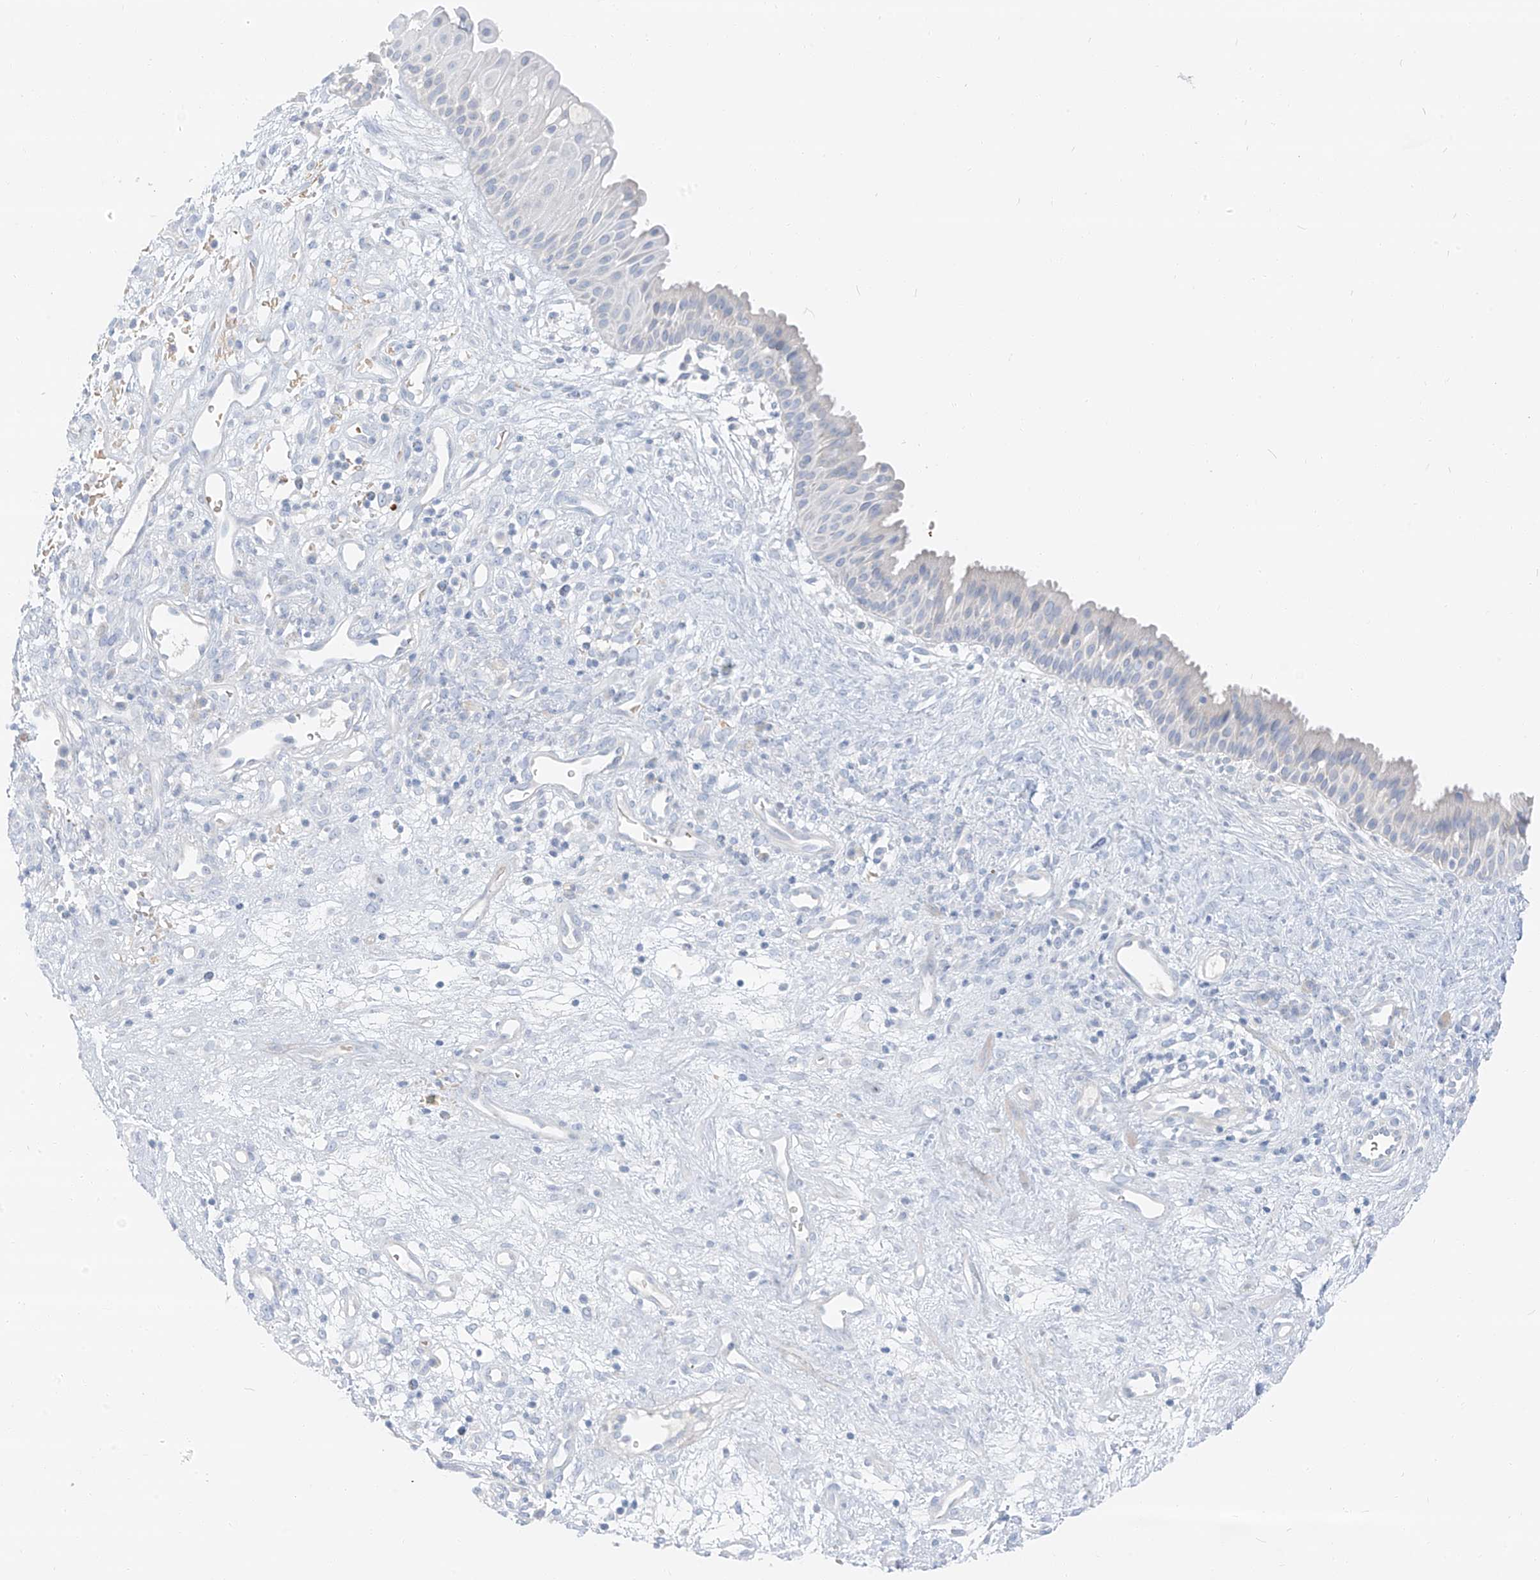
{"staining": {"intensity": "negative", "quantity": "none", "location": "none"}, "tissue": "nasopharynx", "cell_type": "Respiratory epithelial cells", "image_type": "normal", "snomed": [{"axis": "morphology", "description": "Normal tissue, NOS"}, {"axis": "topography", "description": "Nasopharynx"}], "caption": "DAB (3,3'-diaminobenzidine) immunohistochemical staining of benign human nasopharynx exhibits no significant positivity in respiratory epithelial cells.", "gene": "PGC", "patient": {"sex": "male", "age": 22}}